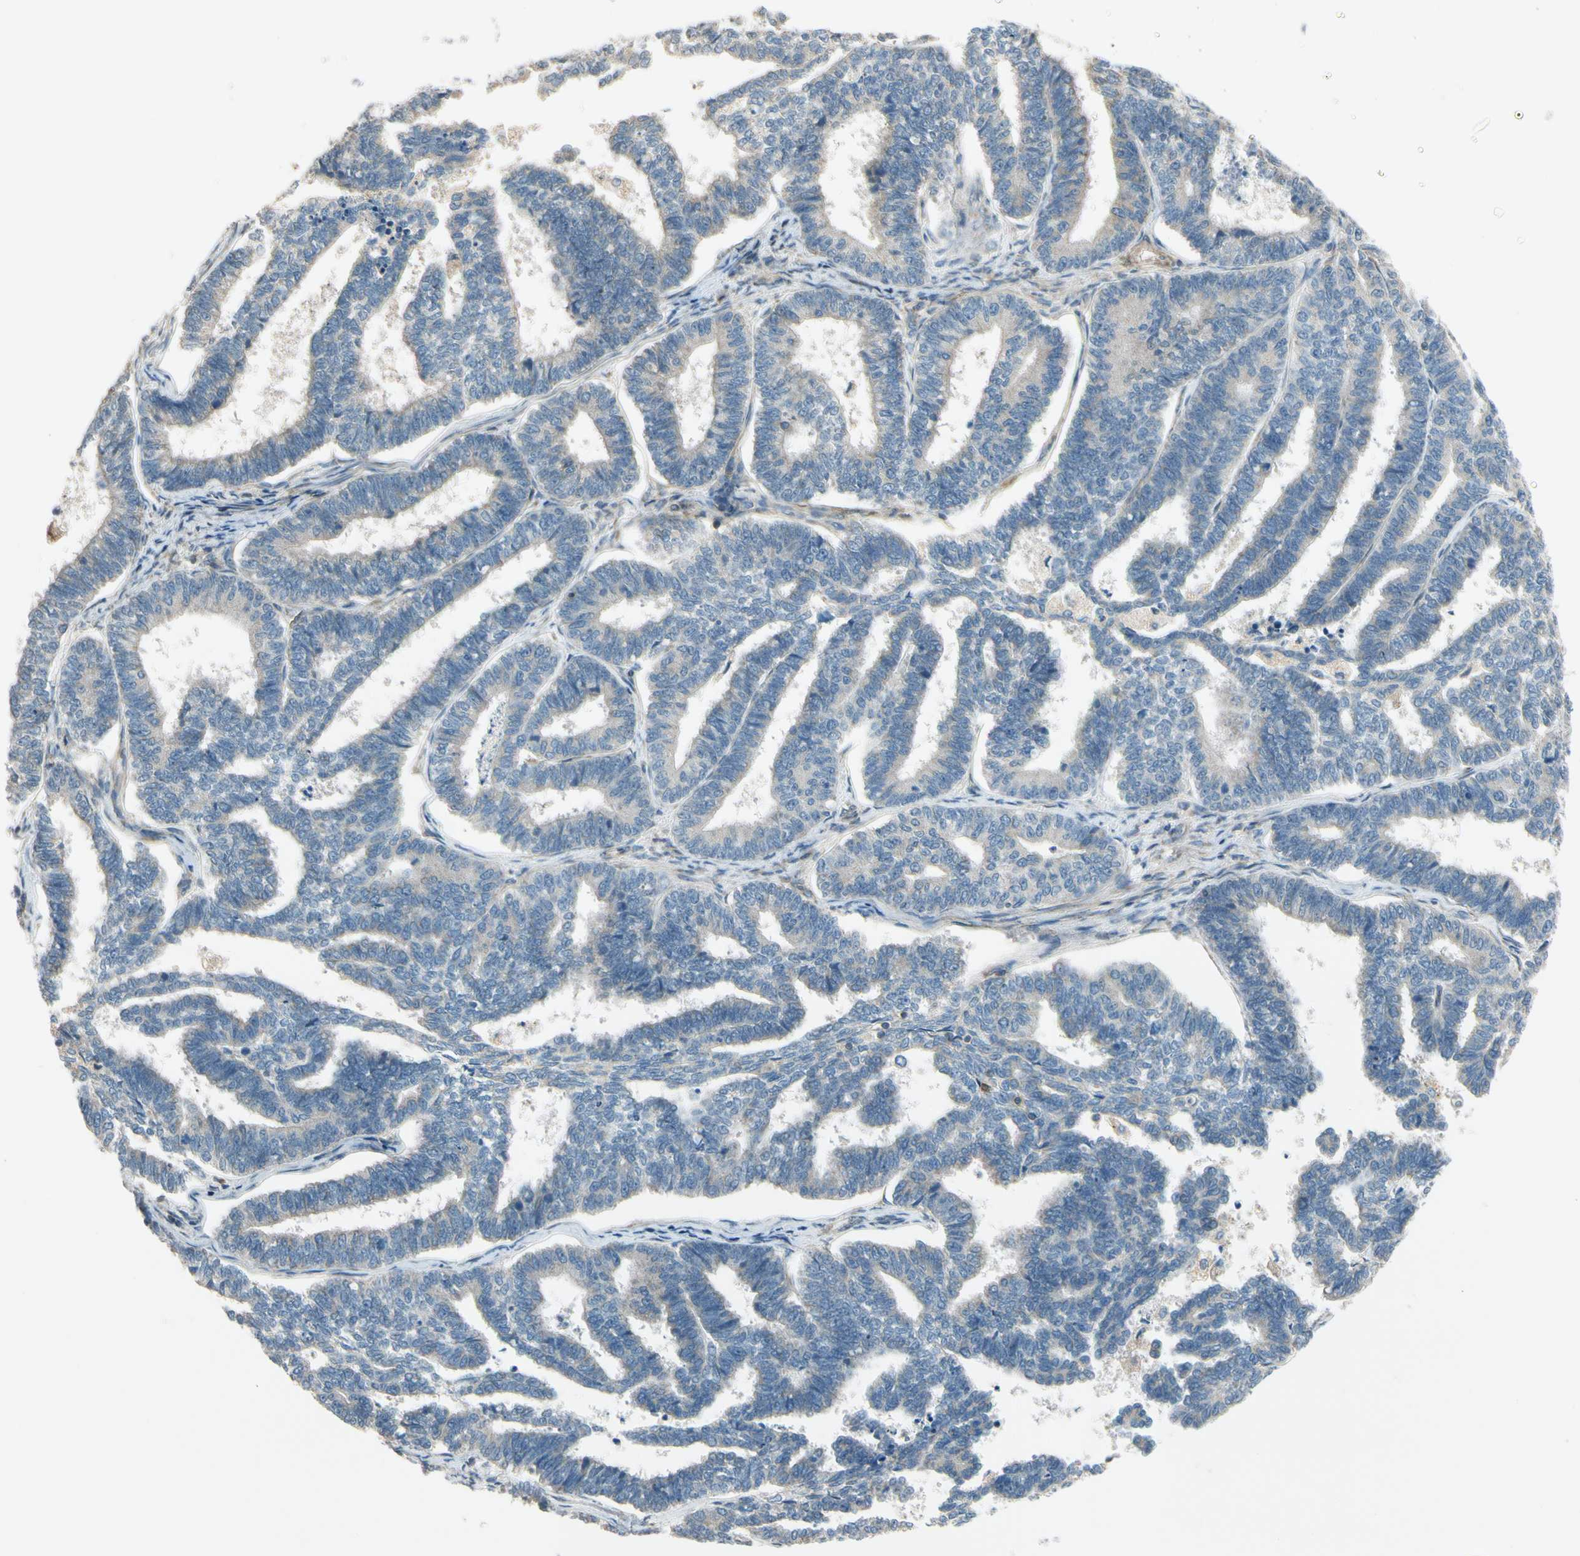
{"staining": {"intensity": "negative", "quantity": "none", "location": "none"}, "tissue": "endometrial cancer", "cell_type": "Tumor cells", "image_type": "cancer", "snomed": [{"axis": "morphology", "description": "Adenocarcinoma, NOS"}, {"axis": "topography", "description": "Endometrium"}], "caption": "Tumor cells are negative for protein expression in human endometrial cancer (adenocarcinoma). The staining was performed using DAB (3,3'-diaminobenzidine) to visualize the protein expression in brown, while the nuclei were stained in blue with hematoxylin (Magnification: 20x).", "gene": "MST1R", "patient": {"sex": "female", "age": 70}}